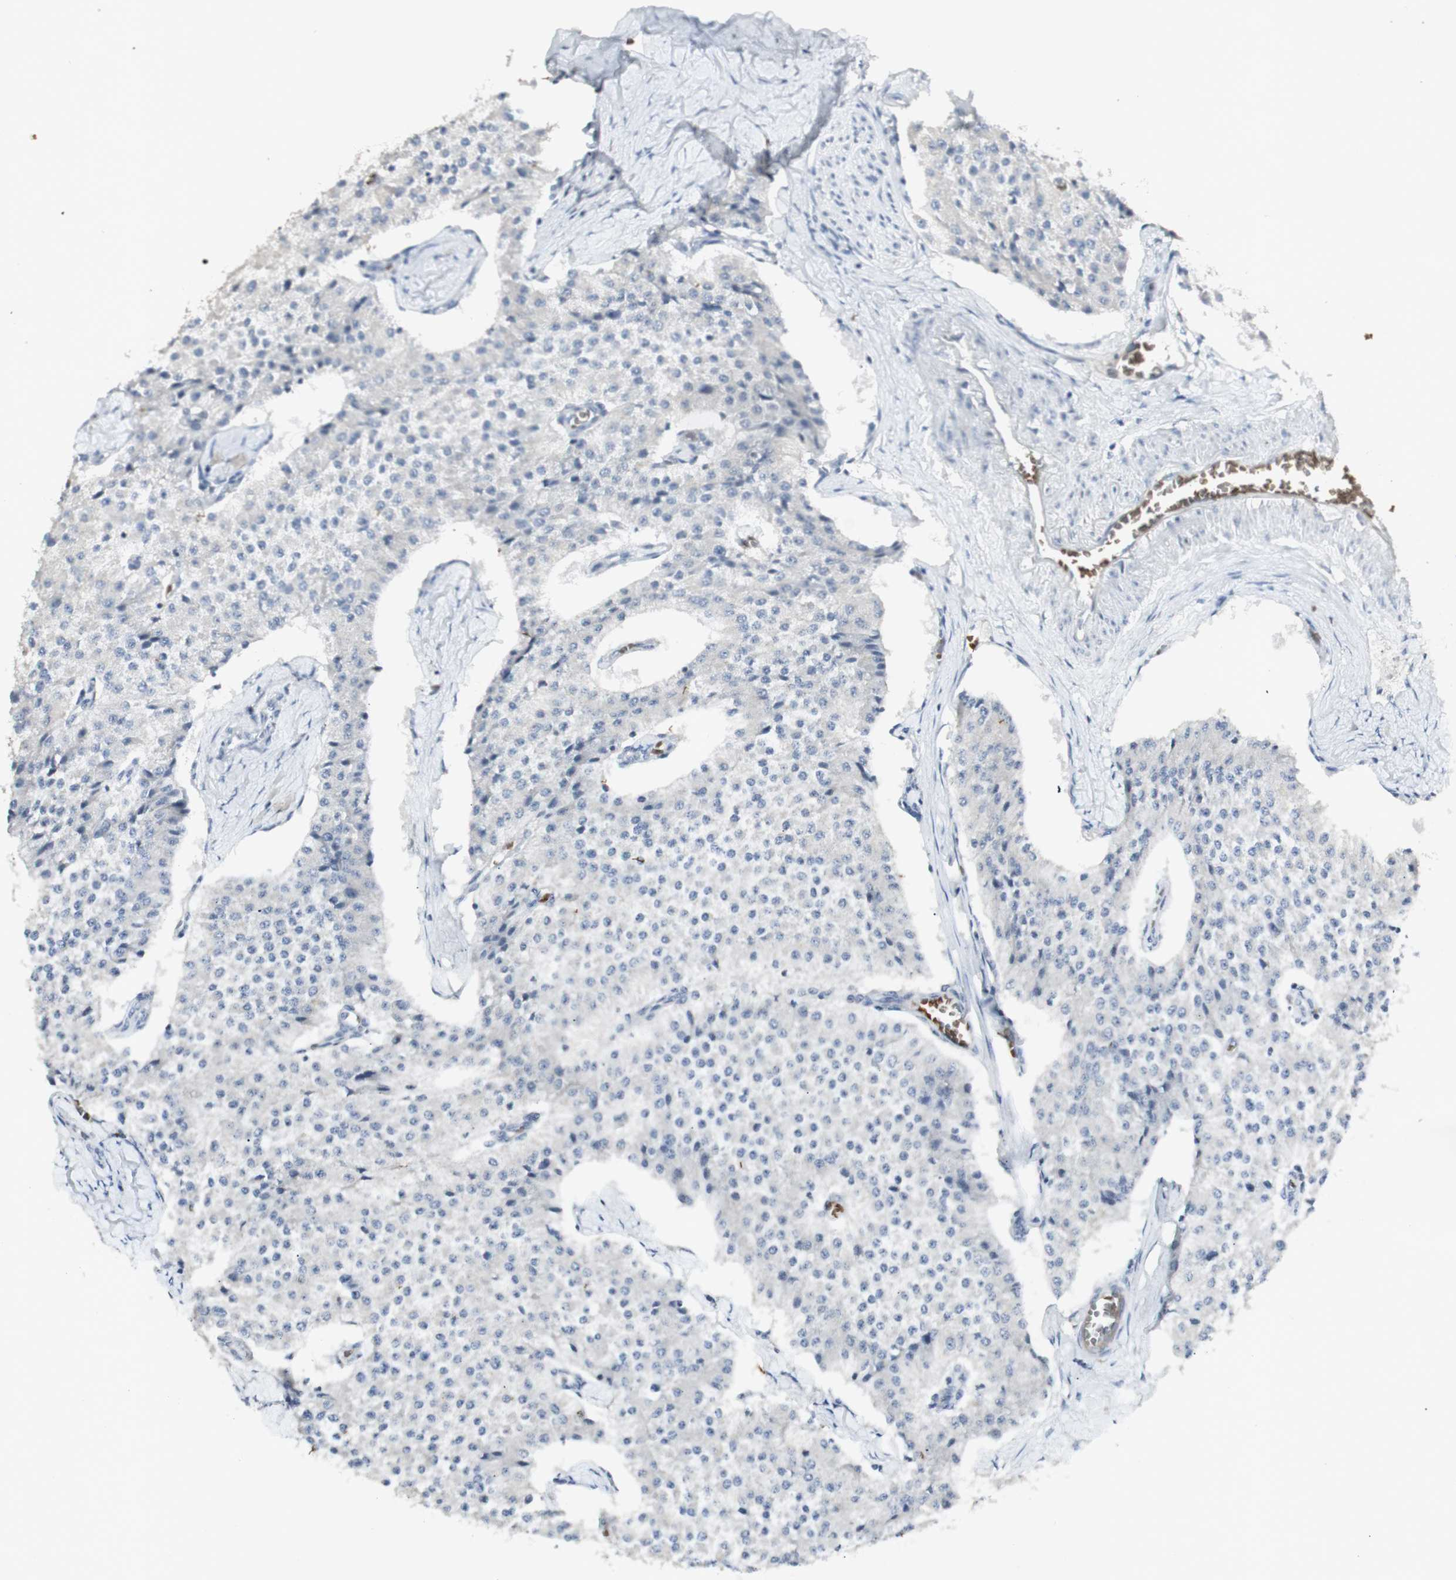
{"staining": {"intensity": "negative", "quantity": "none", "location": "none"}, "tissue": "carcinoid", "cell_type": "Tumor cells", "image_type": "cancer", "snomed": [{"axis": "morphology", "description": "Carcinoid, malignant, NOS"}, {"axis": "topography", "description": "Colon"}], "caption": "Tumor cells show no significant protein expression in carcinoid.", "gene": "INS", "patient": {"sex": "female", "age": 52}}